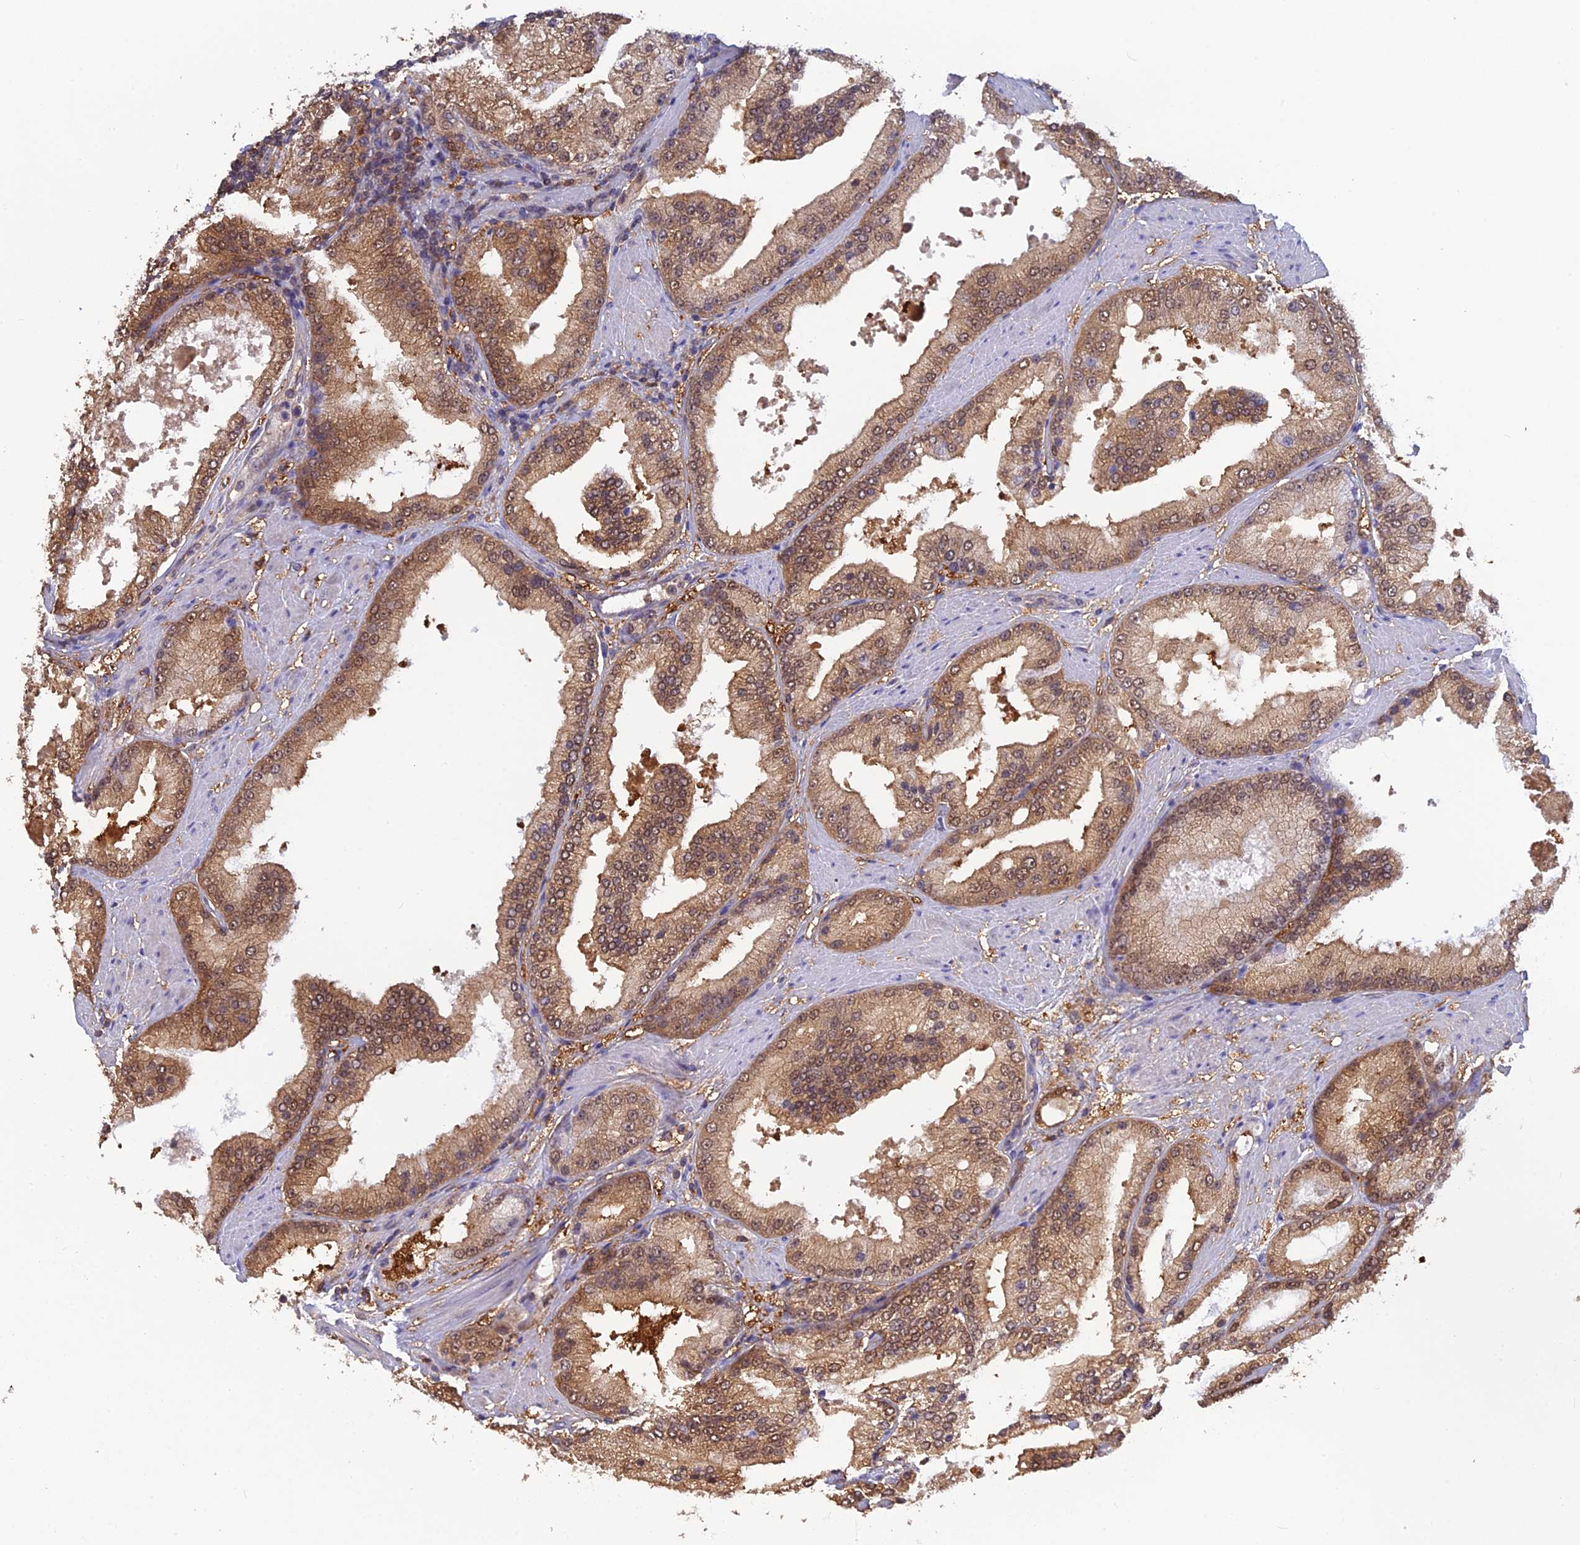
{"staining": {"intensity": "moderate", "quantity": ">75%", "location": "cytoplasmic/membranous,nuclear"}, "tissue": "prostate cancer", "cell_type": "Tumor cells", "image_type": "cancer", "snomed": [{"axis": "morphology", "description": "Adenocarcinoma, Low grade"}, {"axis": "topography", "description": "Prostate"}], "caption": "The histopathology image displays immunohistochemical staining of low-grade adenocarcinoma (prostate). There is moderate cytoplasmic/membranous and nuclear expression is present in about >75% of tumor cells.", "gene": "HINT1", "patient": {"sex": "male", "age": 67}}